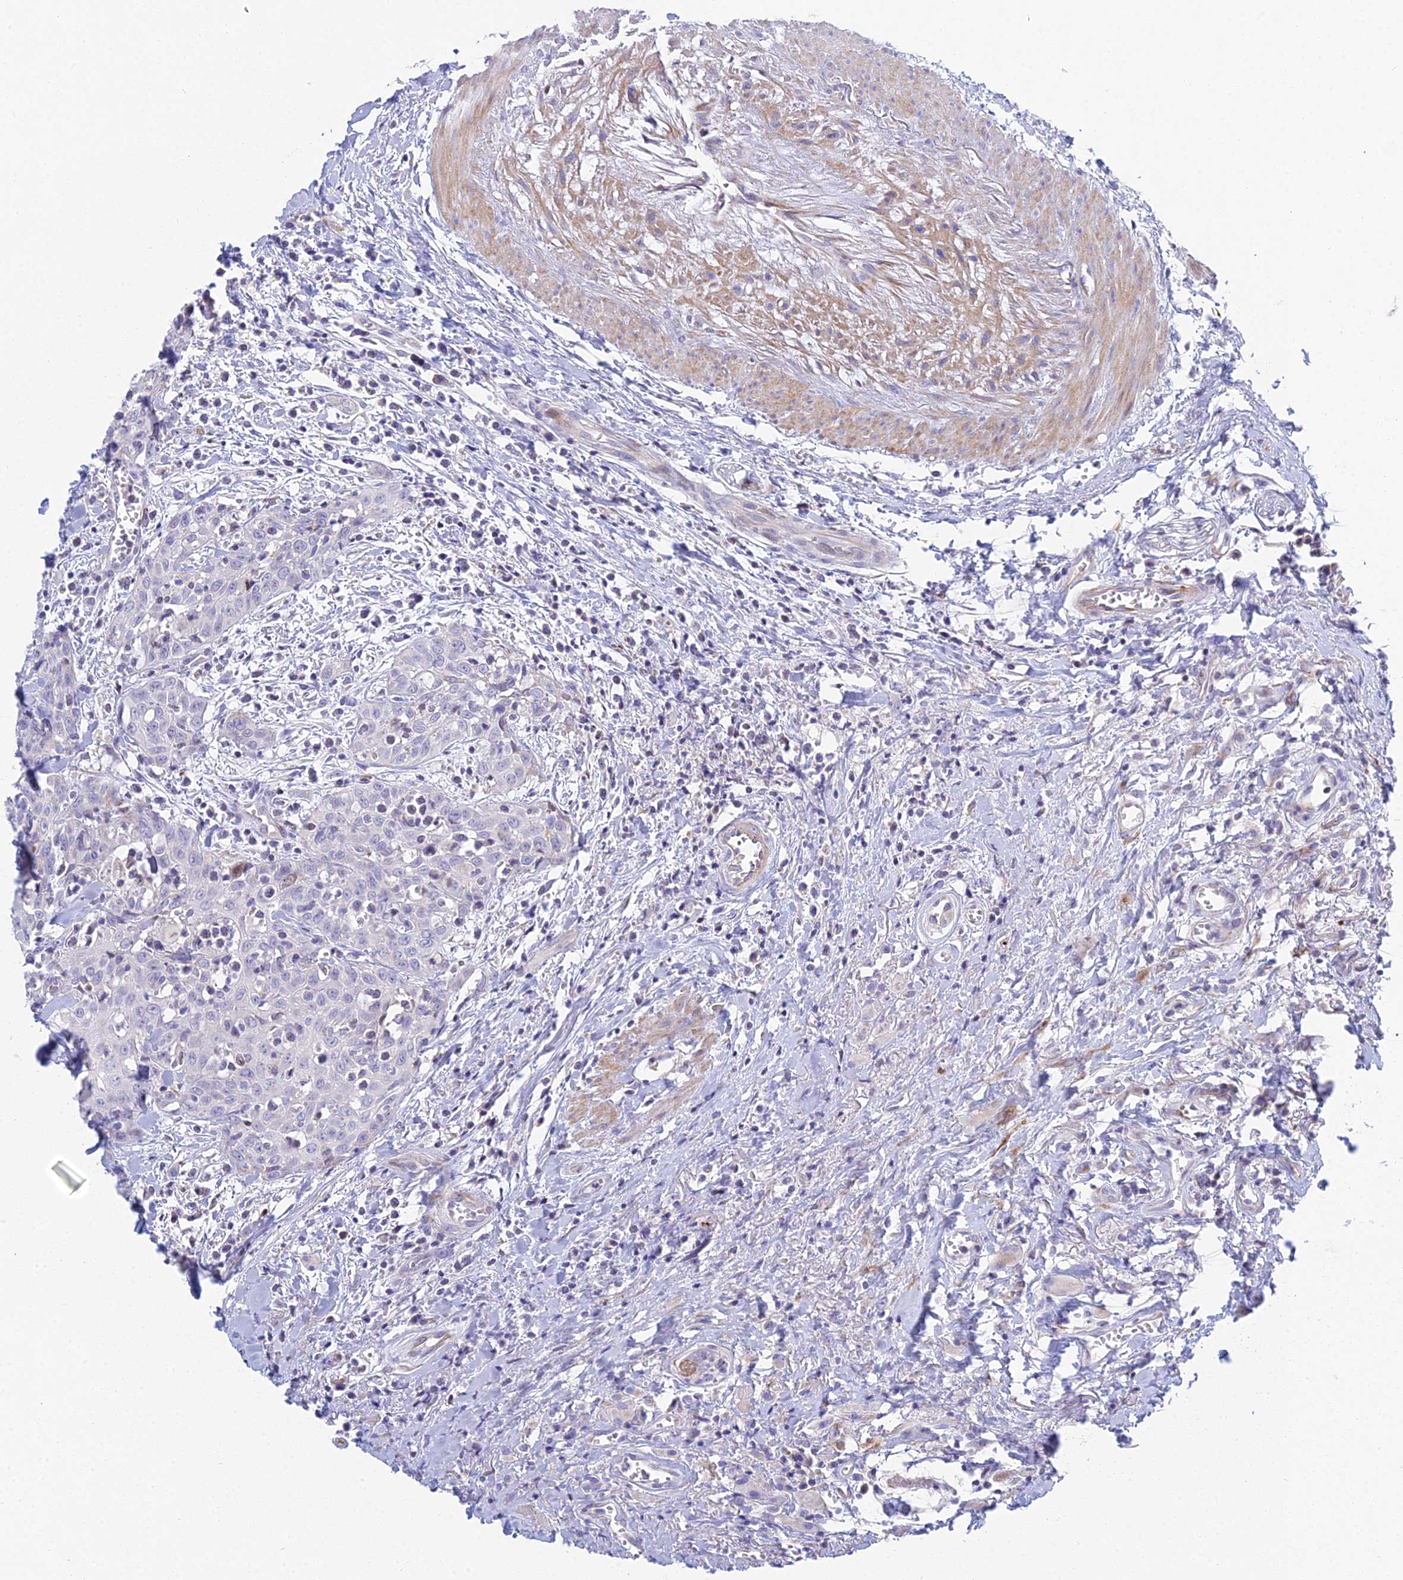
{"staining": {"intensity": "negative", "quantity": "none", "location": "none"}, "tissue": "head and neck cancer", "cell_type": "Tumor cells", "image_type": "cancer", "snomed": [{"axis": "morphology", "description": "Squamous cell carcinoma, NOS"}, {"axis": "topography", "description": "Head-Neck"}], "caption": "DAB (3,3'-diaminobenzidine) immunohistochemical staining of human head and neck cancer (squamous cell carcinoma) demonstrates no significant positivity in tumor cells.", "gene": "PRR13", "patient": {"sex": "female", "age": 70}}